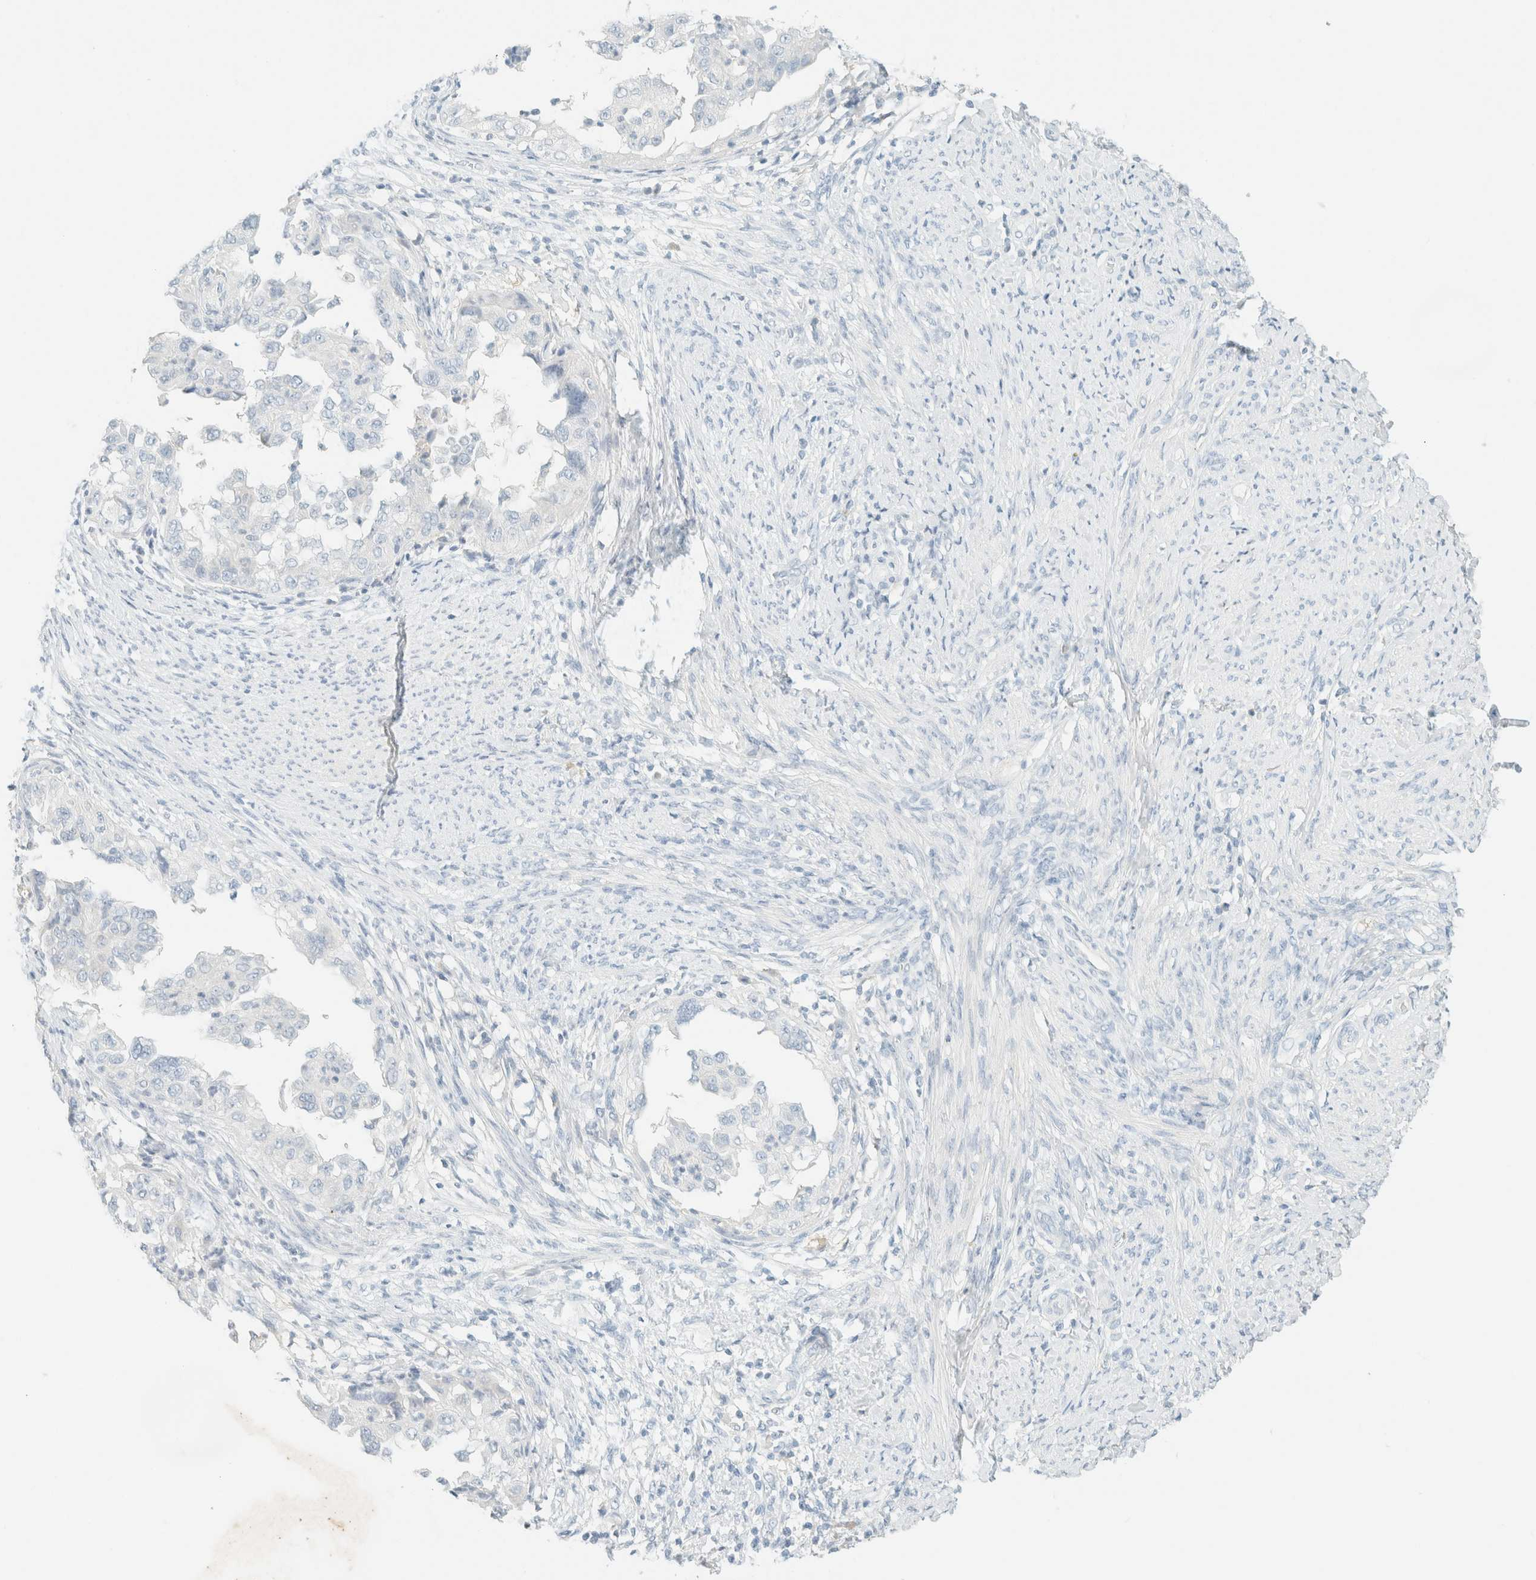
{"staining": {"intensity": "negative", "quantity": "none", "location": "none"}, "tissue": "endometrial cancer", "cell_type": "Tumor cells", "image_type": "cancer", "snomed": [{"axis": "morphology", "description": "Adenocarcinoma, NOS"}, {"axis": "topography", "description": "Endometrium"}], "caption": "Endometrial adenocarcinoma was stained to show a protein in brown. There is no significant staining in tumor cells.", "gene": "GPA33", "patient": {"sex": "female", "age": 85}}